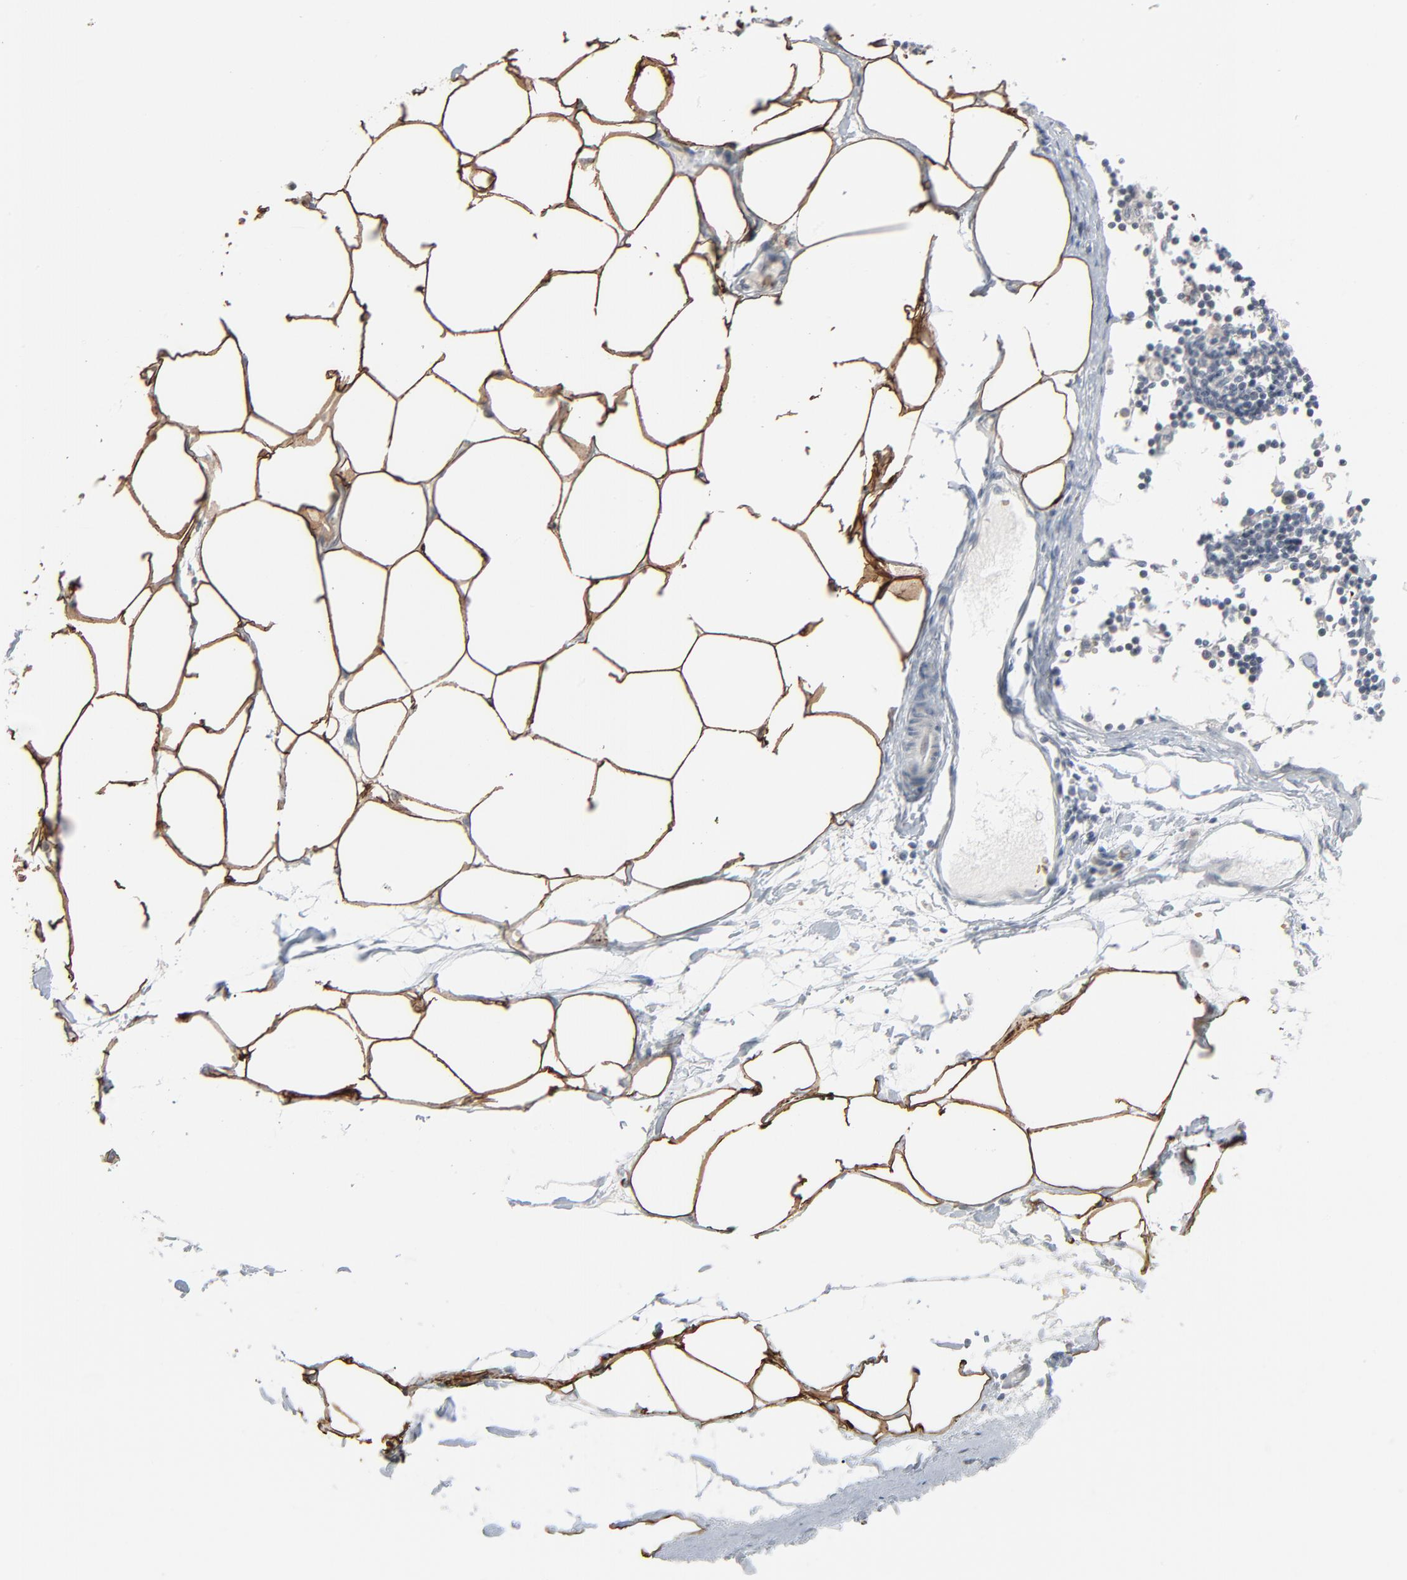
{"staining": {"intensity": "strong", "quantity": ">75%", "location": "cytoplasmic/membranous"}, "tissue": "adipose tissue", "cell_type": "Adipocytes", "image_type": "normal", "snomed": [{"axis": "morphology", "description": "Normal tissue, NOS"}, {"axis": "morphology", "description": "Adenocarcinoma, NOS"}, {"axis": "topography", "description": "Colon"}, {"axis": "topography", "description": "Peripheral nerve tissue"}], "caption": "There is high levels of strong cytoplasmic/membranous positivity in adipocytes of benign adipose tissue, as demonstrated by immunohistochemical staining (brown color).", "gene": "SAGE1", "patient": {"sex": "male", "age": 14}}